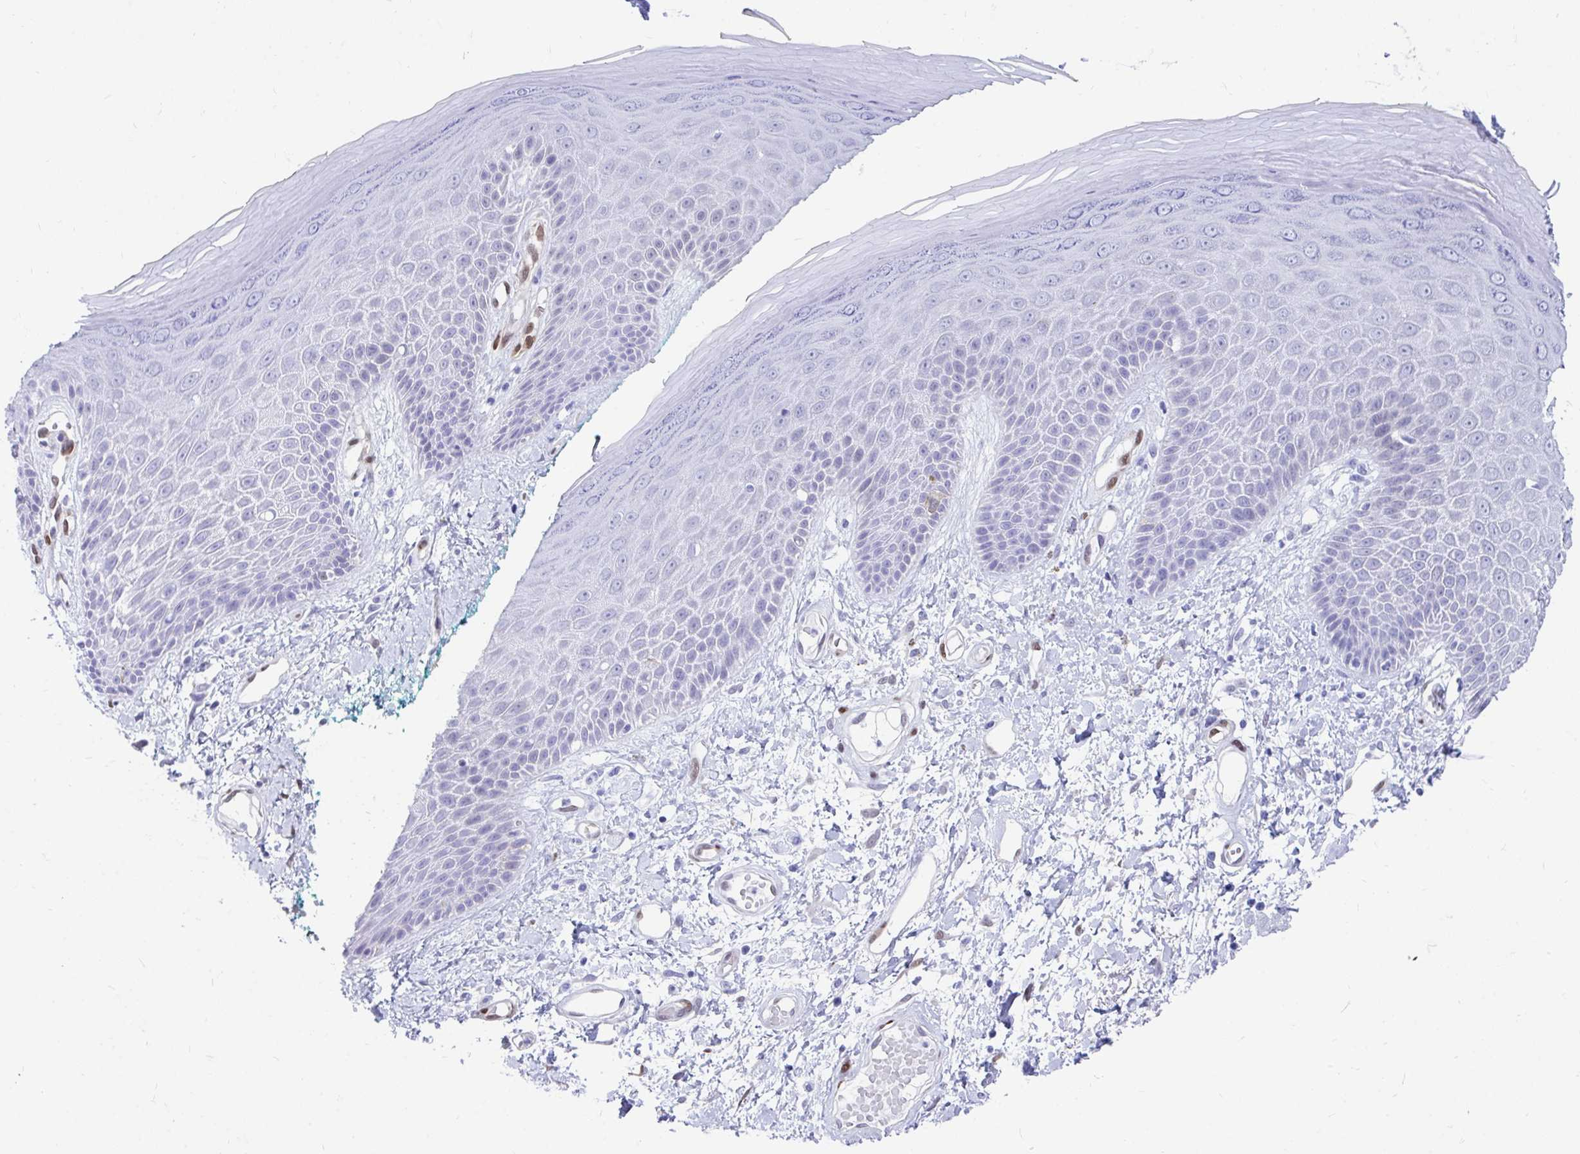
{"staining": {"intensity": "negative", "quantity": "none", "location": "none"}, "tissue": "skin", "cell_type": "Epidermal cells", "image_type": "normal", "snomed": [{"axis": "morphology", "description": "Normal tissue, NOS"}, {"axis": "topography", "description": "Anal"}, {"axis": "topography", "description": "Peripheral nerve tissue"}], "caption": "Immunohistochemistry (IHC) image of benign skin: human skin stained with DAB (3,3'-diaminobenzidine) exhibits no significant protein staining in epidermal cells. (DAB IHC, high magnification).", "gene": "RBPMS", "patient": {"sex": "male", "age": 78}}